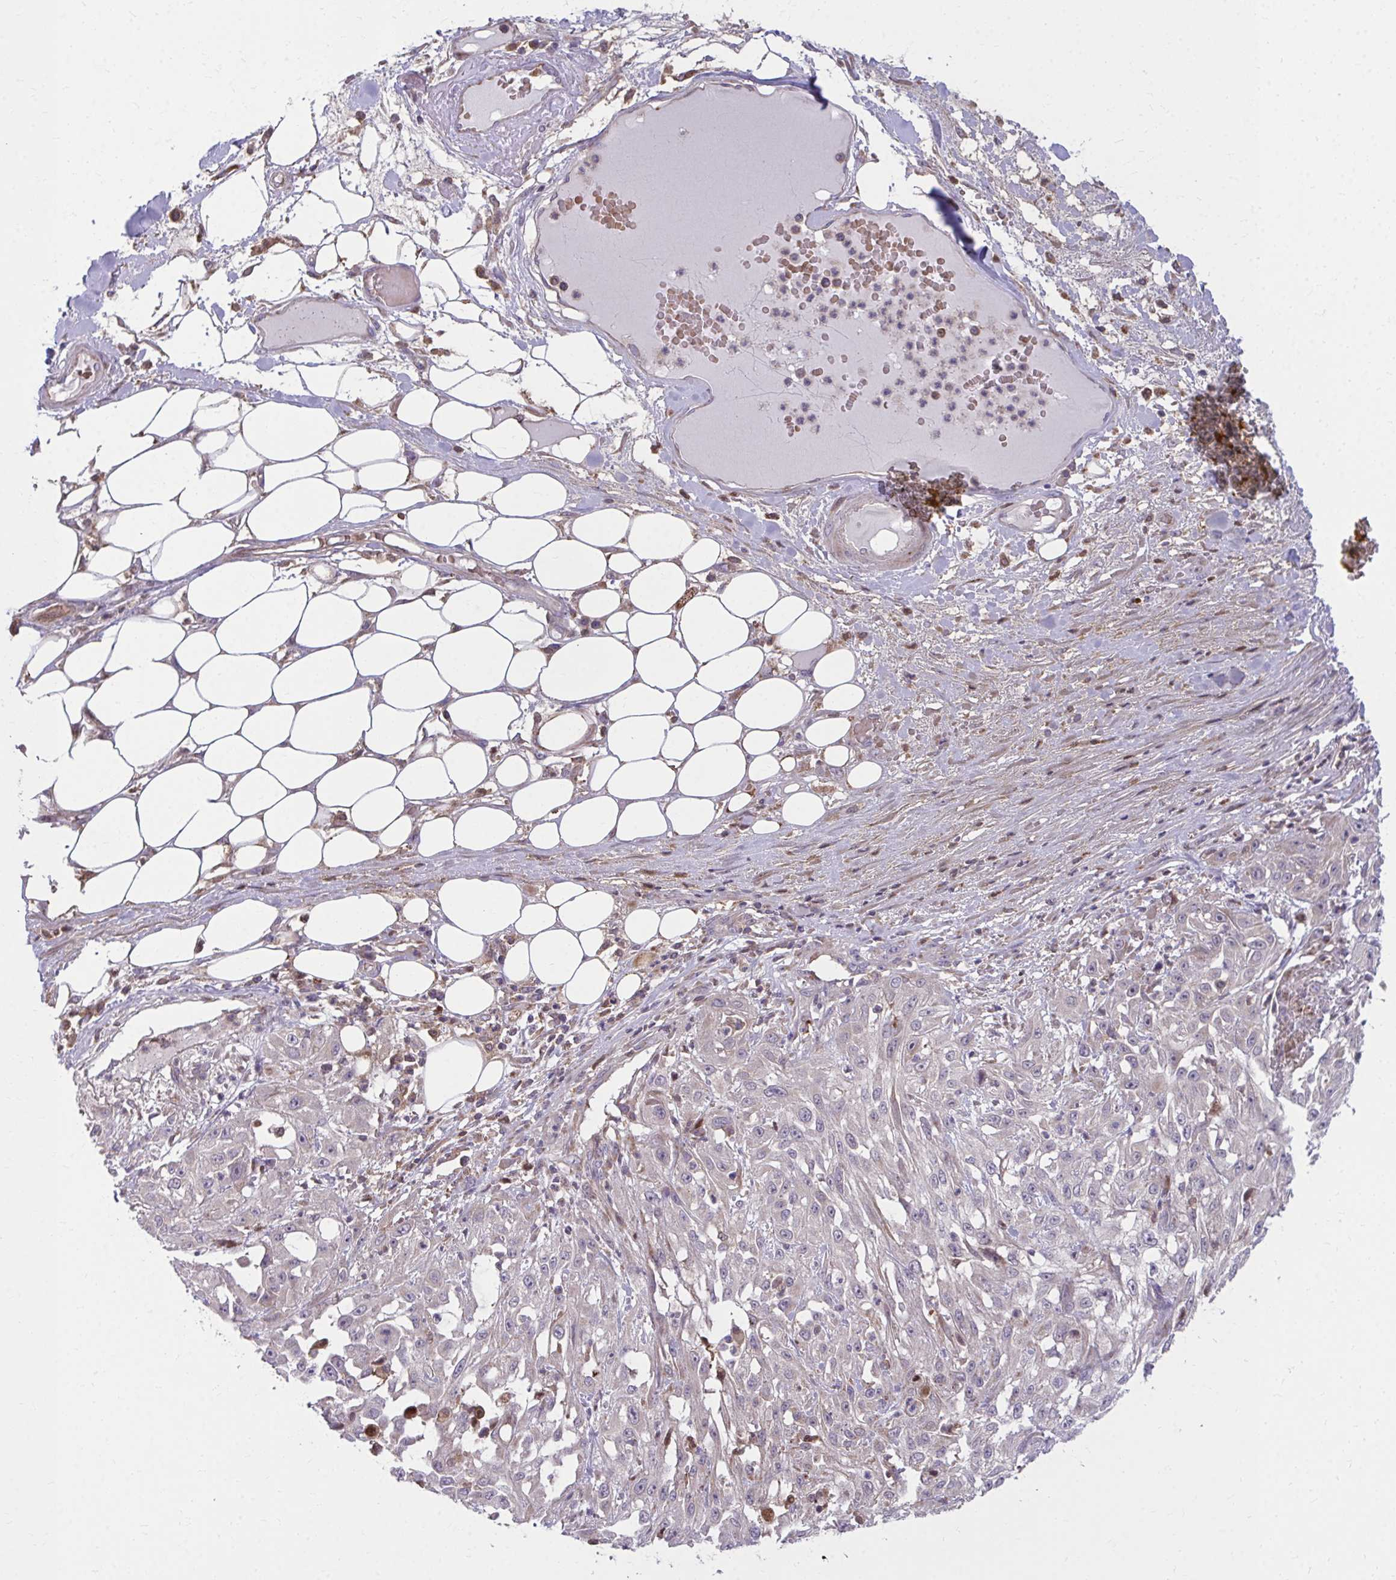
{"staining": {"intensity": "negative", "quantity": "none", "location": "none"}, "tissue": "skin cancer", "cell_type": "Tumor cells", "image_type": "cancer", "snomed": [{"axis": "morphology", "description": "Squamous cell carcinoma, NOS"}, {"axis": "morphology", "description": "Squamous cell carcinoma, metastatic, NOS"}, {"axis": "topography", "description": "Skin"}, {"axis": "topography", "description": "Lymph node"}], "caption": "There is no significant expression in tumor cells of skin cancer (metastatic squamous cell carcinoma).", "gene": "C16orf54", "patient": {"sex": "male", "age": 75}}